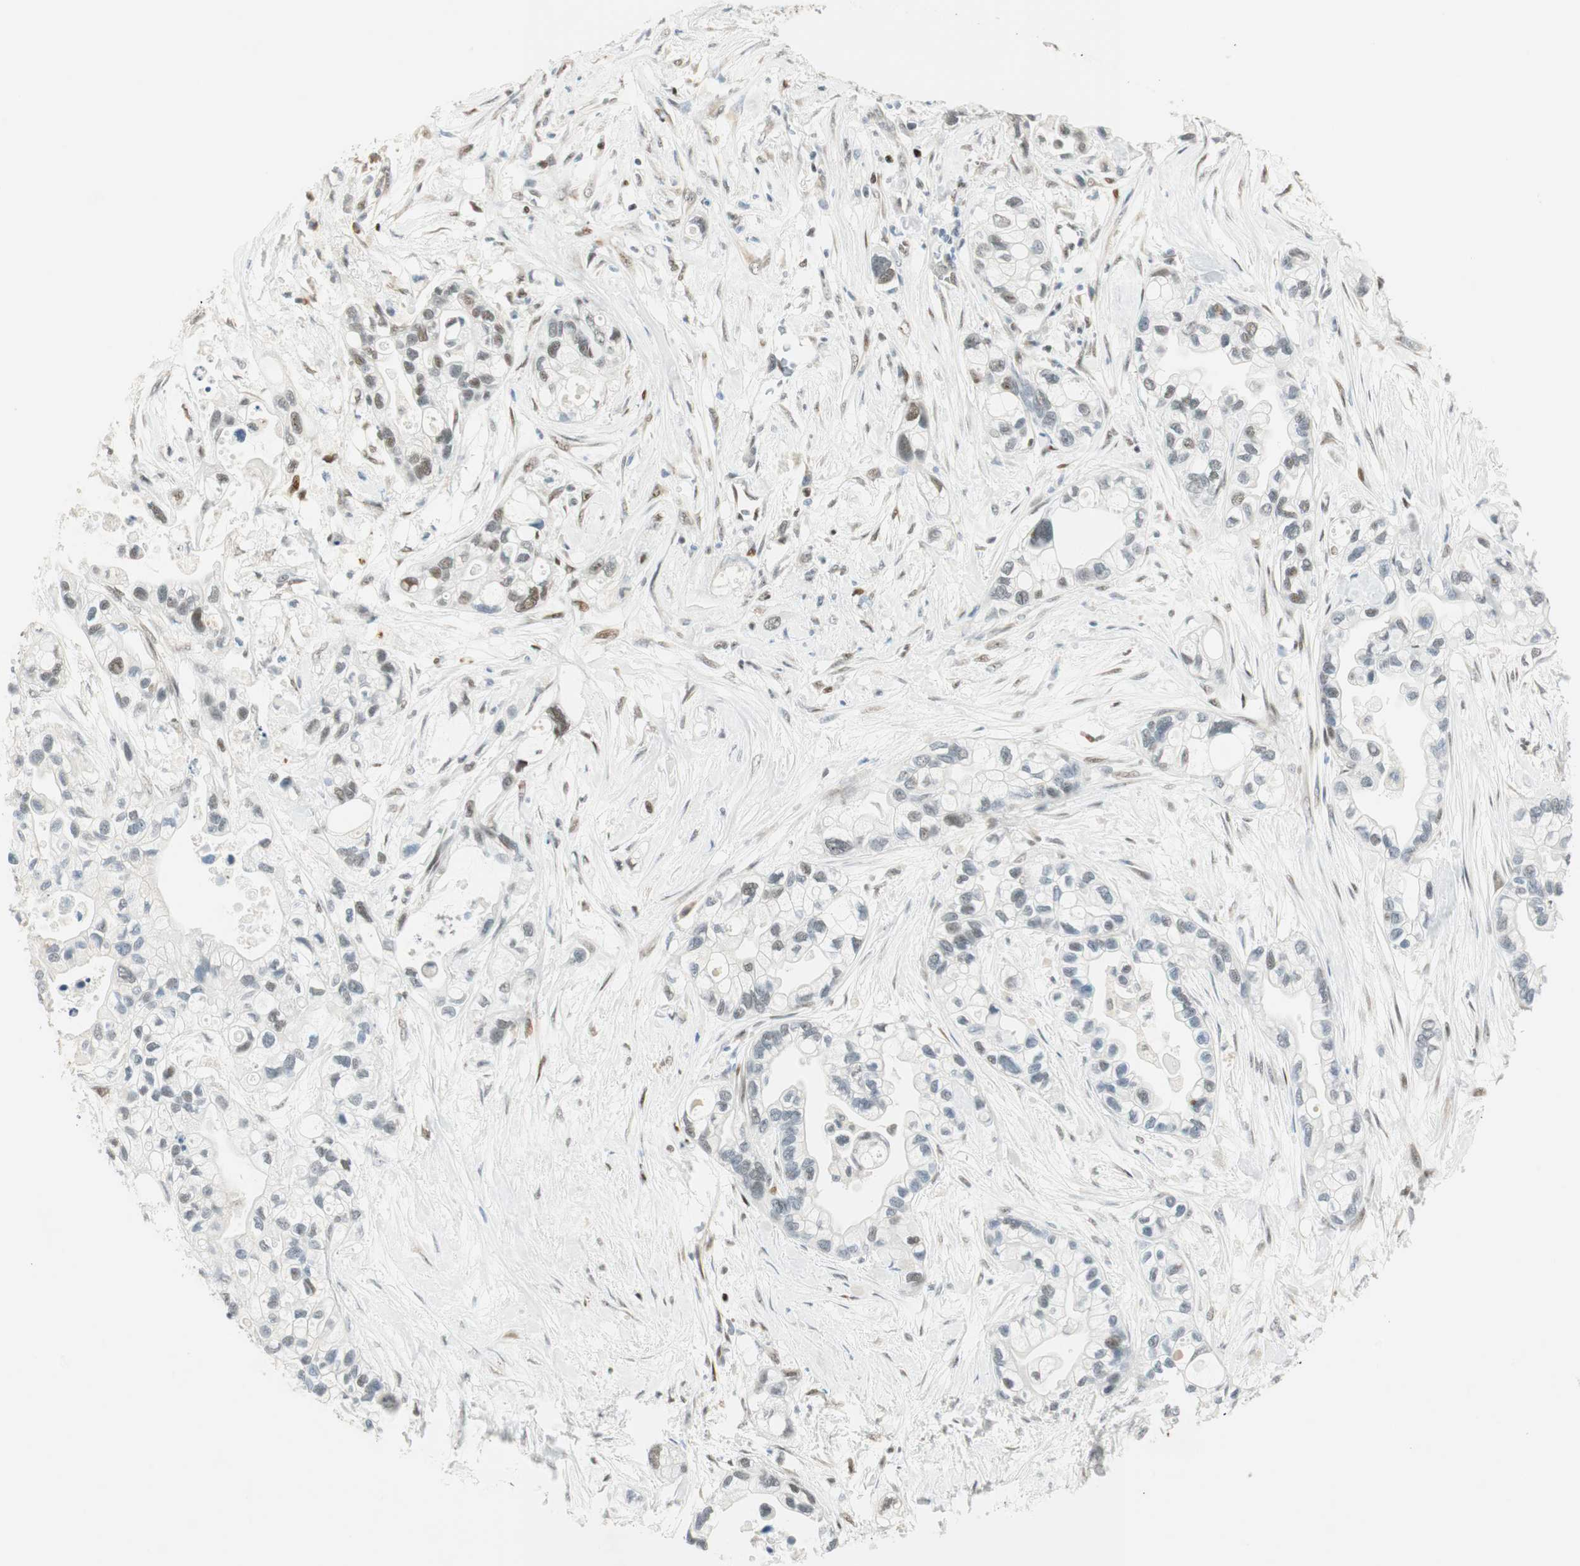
{"staining": {"intensity": "weak", "quantity": "<25%", "location": "nuclear"}, "tissue": "pancreatic cancer", "cell_type": "Tumor cells", "image_type": "cancer", "snomed": [{"axis": "morphology", "description": "Adenocarcinoma, NOS"}, {"axis": "topography", "description": "Pancreas"}], "caption": "DAB immunohistochemical staining of pancreatic cancer (adenocarcinoma) exhibits no significant expression in tumor cells.", "gene": "MSX2", "patient": {"sex": "female", "age": 77}}